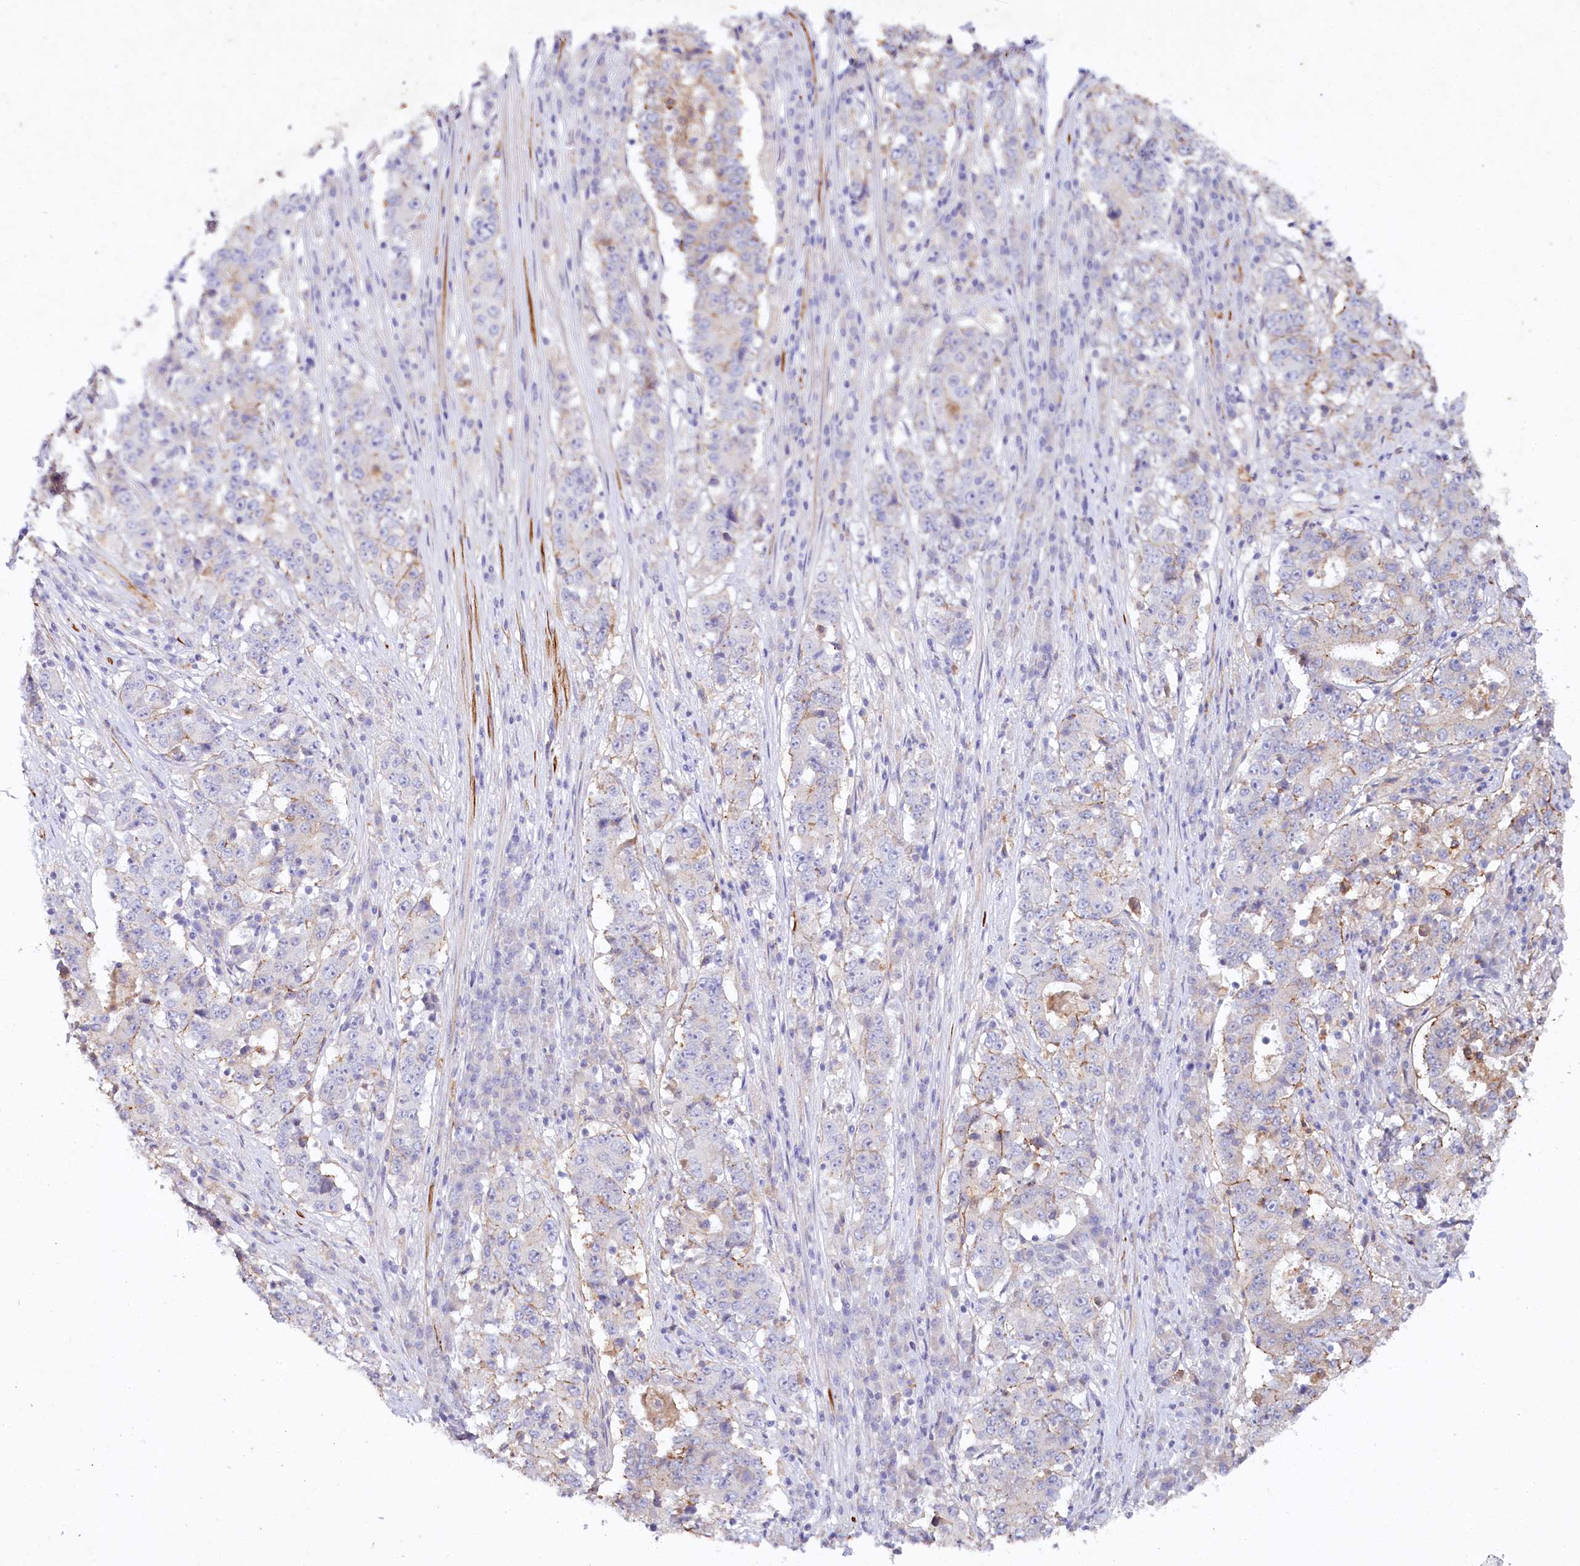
{"staining": {"intensity": "negative", "quantity": "none", "location": "none"}, "tissue": "stomach cancer", "cell_type": "Tumor cells", "image_type": "cancer", "snomed": [{"axis": "morphology", "description": "Adenocarcinoma, NOS"}, {"axis": "topography", "description": "Stomach"}], "caption": "Adenocarcinoma (stomach) stained for a protein using immunohistochemistry displays no positivity tumor cells.", "gene": "ALDH3B1", "patient": {"sex": "male", "age": 59}}